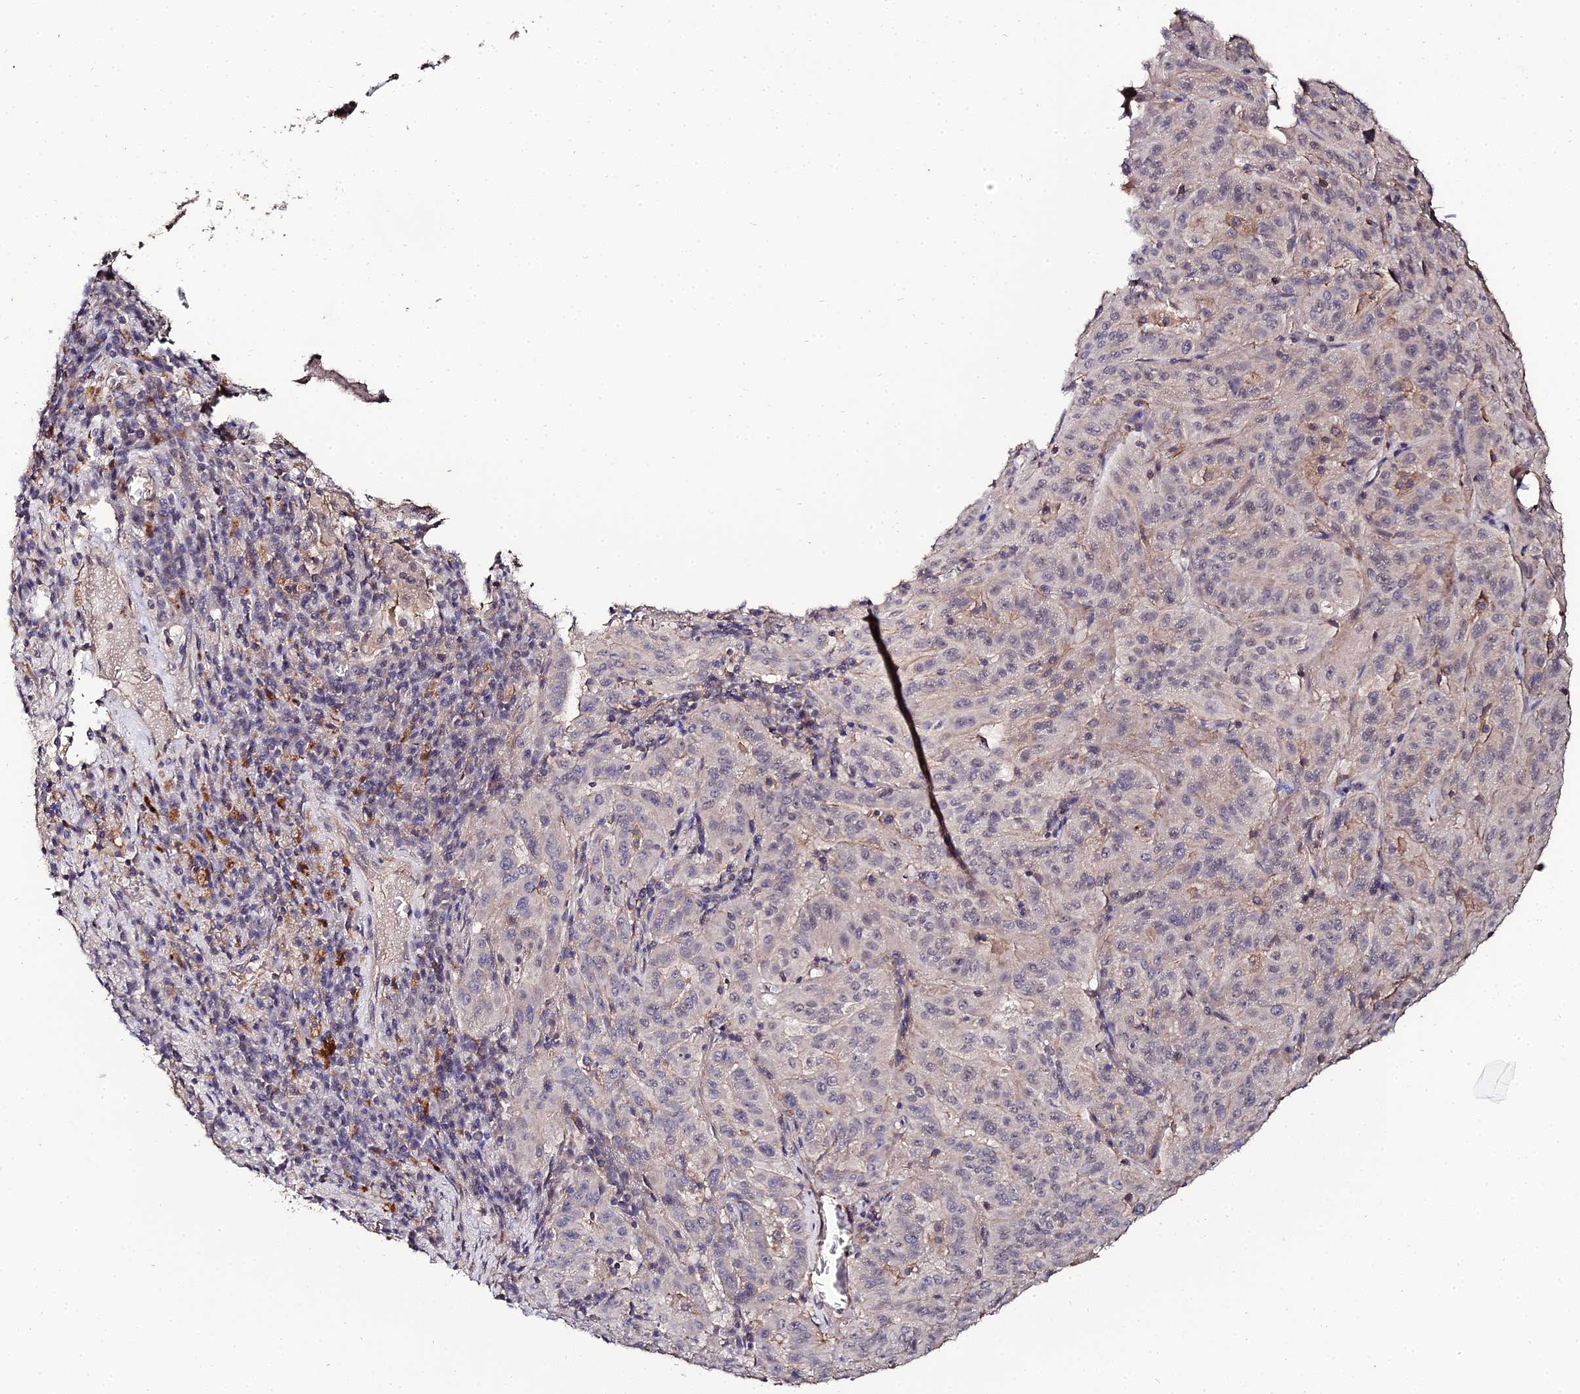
{"staining": {"intensity": "negative", "quantity": "none", "location": "none"}, "tissue": "pancreatic cancer", "cell_type": "Tumor cells", "image_type": "cancer", "snomed": [{"axis": "morphology", "description": "Adenocarcinoma, NOS"}, {"axis": "topography", "description": "Pancreas"}], "caption": "Immunohistochemistry of adenocarcinoma (pancreatic) reveals no staining in tumor cells.", "gene": "LSM5", "patient": {"sex": "male", "age": 63}}